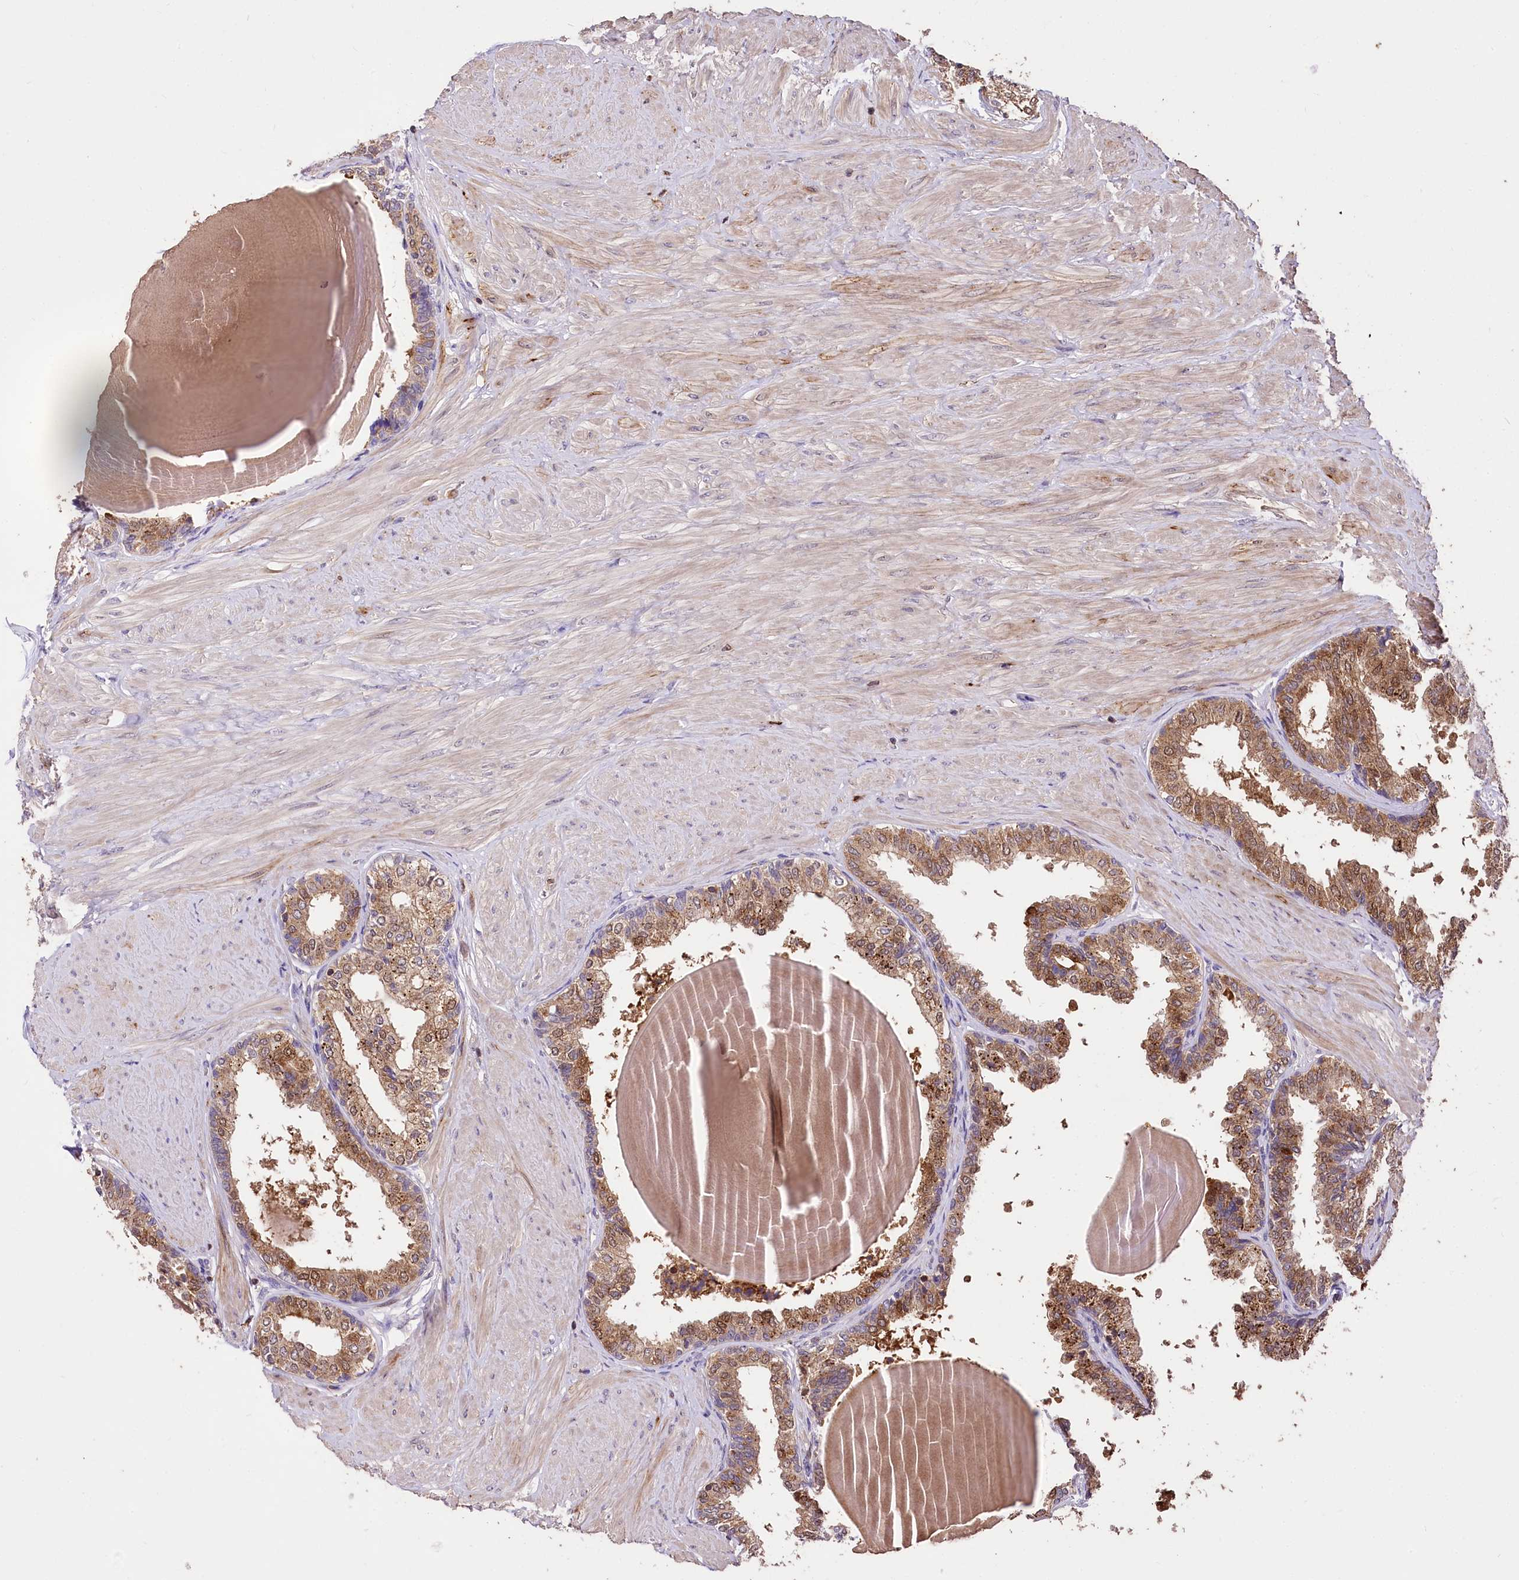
{"staining": {"intensity": "moderate", "quantity": "25%-75%", "location": "cytoplasmic/membranous,nuclear"}, "tissue": "prostate", "cell_type": "Glandular cells", "image_type": "normal", "snomed": [{"axis": "morphology", "description": "Normal tissue, NOS"}, {"axis": "topography", "description": "Prostate"}], "caption": "Protein expression by IHC displays moderate cytoplasmic/membranous,nuclear expression in about 25%-75% of glandular cells in benign prostate. The staining was performed using DAB (3,3'-diaminobenzidine) to visualize the protein expression in brown, while the nuclei were stained in blue with hematoxylin (Magnification: 20x).", "gene": "SERGEF", "patient": {"sex": "male", "age": 48}}